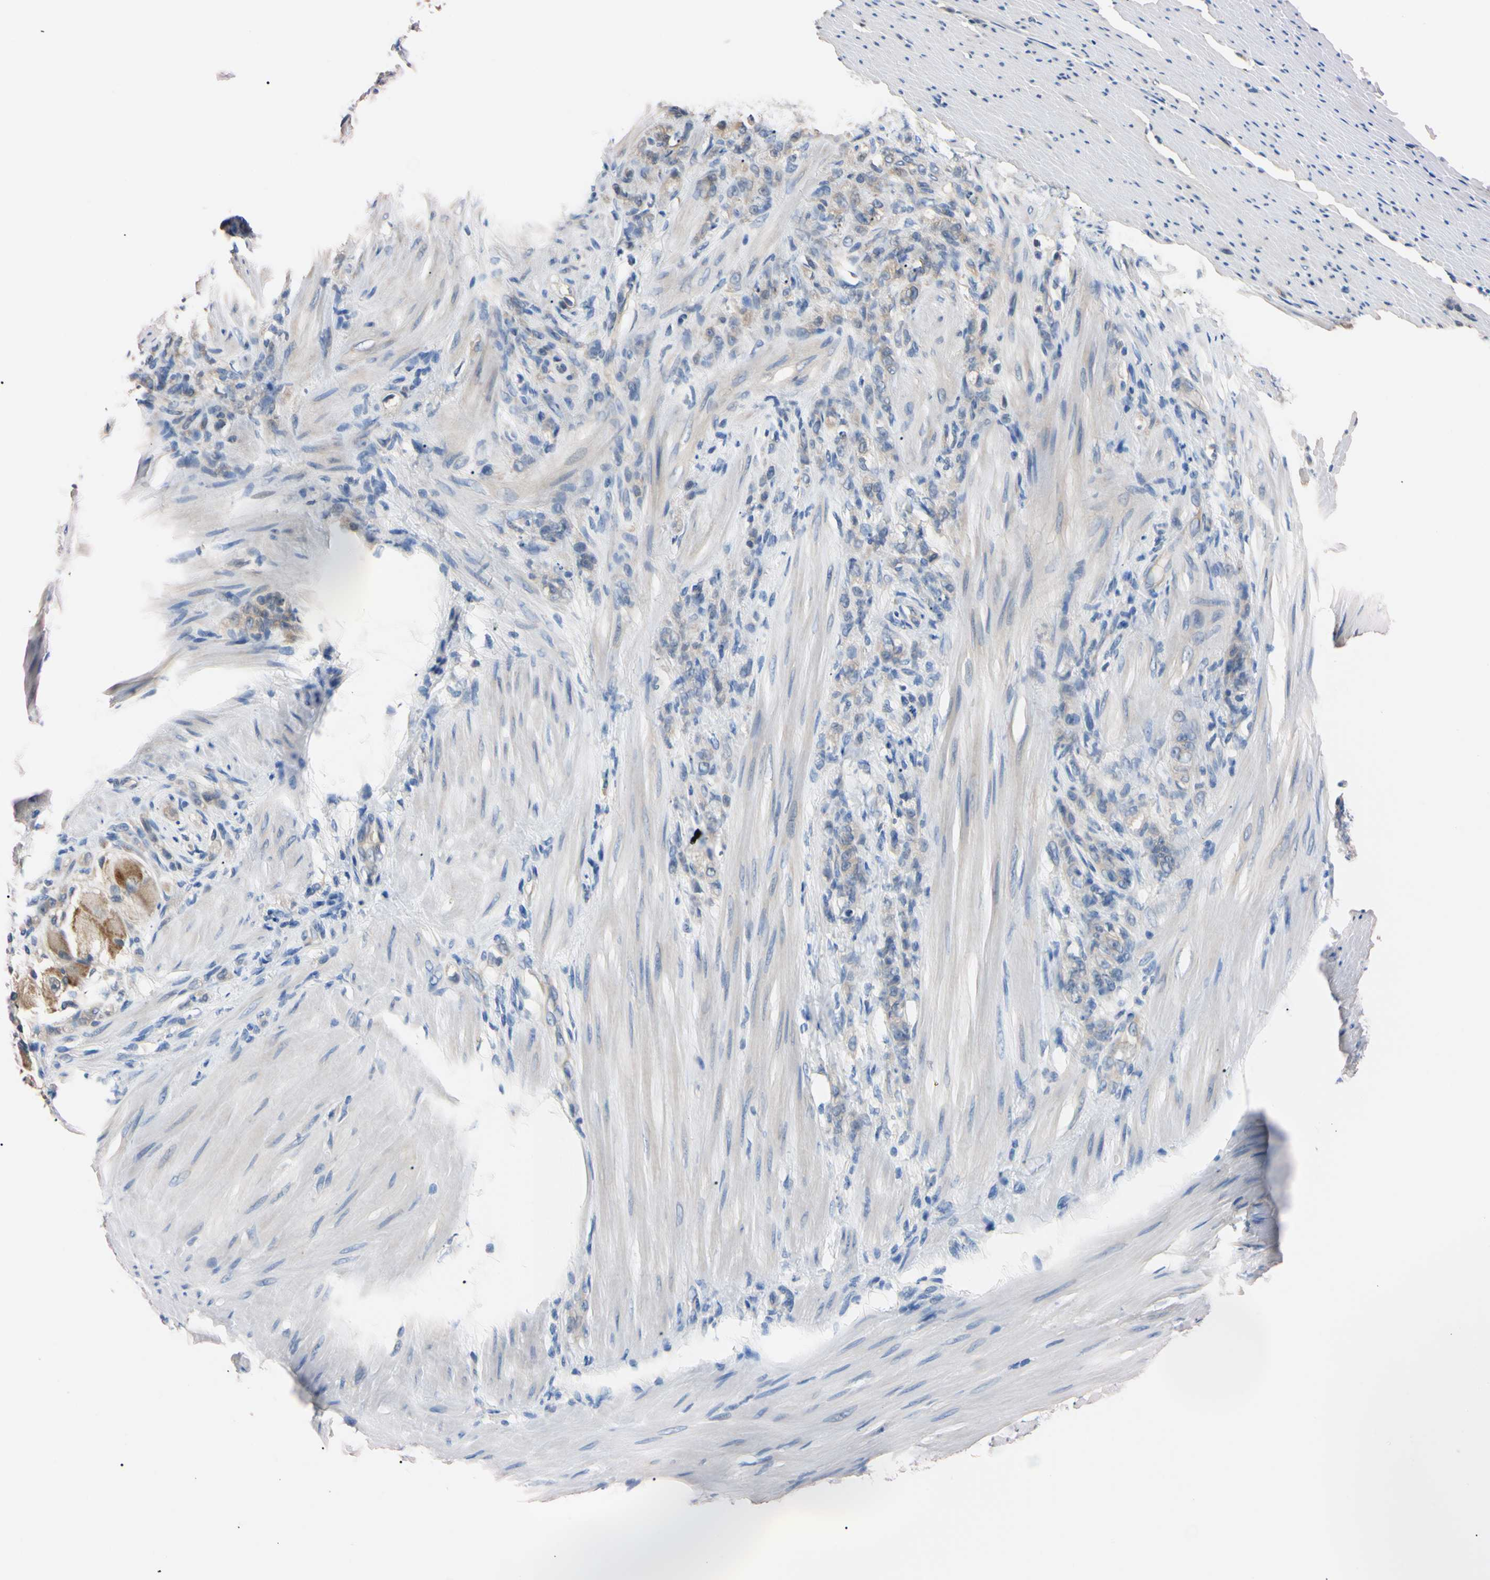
{"staining": {"intensity": "weak", "quantity": "25%-75%", "location": "cytoplasmic/membranous"}, "tissue": "stomach cancer", "cell_type": "Tumor cells", "image_type": "cancer", "snomed": [{"axis": "morphology", "description": "Adenocarcinoma, NOS"}, {"axis": "topography", "description": "Stomach"}], "caption": "Brown immunohistochemical staining in human adenocarcinoma (stomach) demonstrates weak cytoplasmic/membranous staining in about 25%-75% of tumor cells.", "gene": "RARS1", "patient": {"sex": "male", "age": 82}}